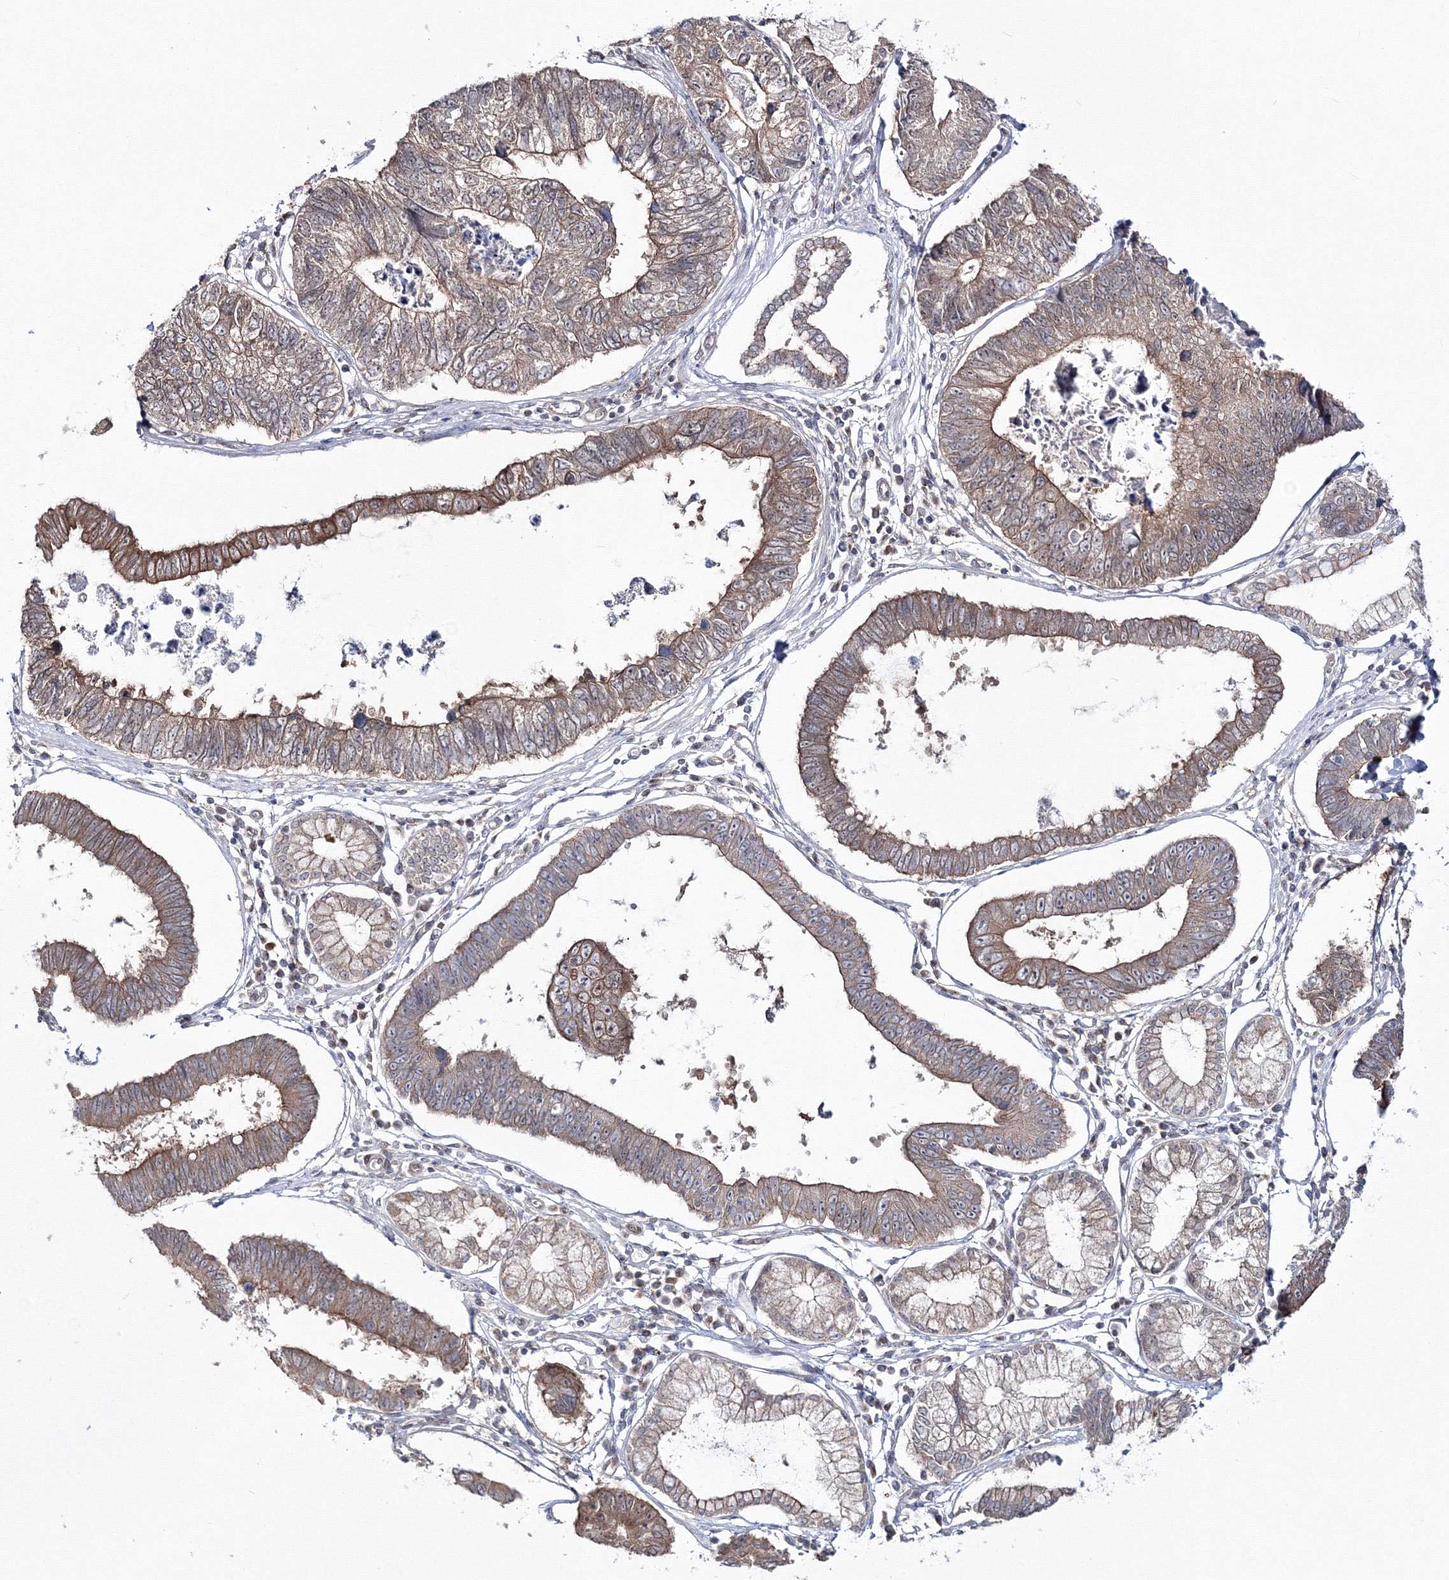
{"staining": {"intensity": "moderate", "quantity": ">75%", "location": "cytoplasmic/membranous"}, "tissue": "stomach cancer", "cell_type": "Tumor cells", "image_type": "cancer", "snomed": [{"axis": "morphology", "description": "Adenocarcinoma, NOS"}, {"axis": "topography", "description": "Stomach"}], "caption": "Stomach adenocarcinoma was stained to show a protein in brown. There is medium levels of moderate cytoplasmic/membranous expression in about >75% of tumor cells.", "gene": "ZFAND6", "patient": {"sex": "male", "age": 59}}